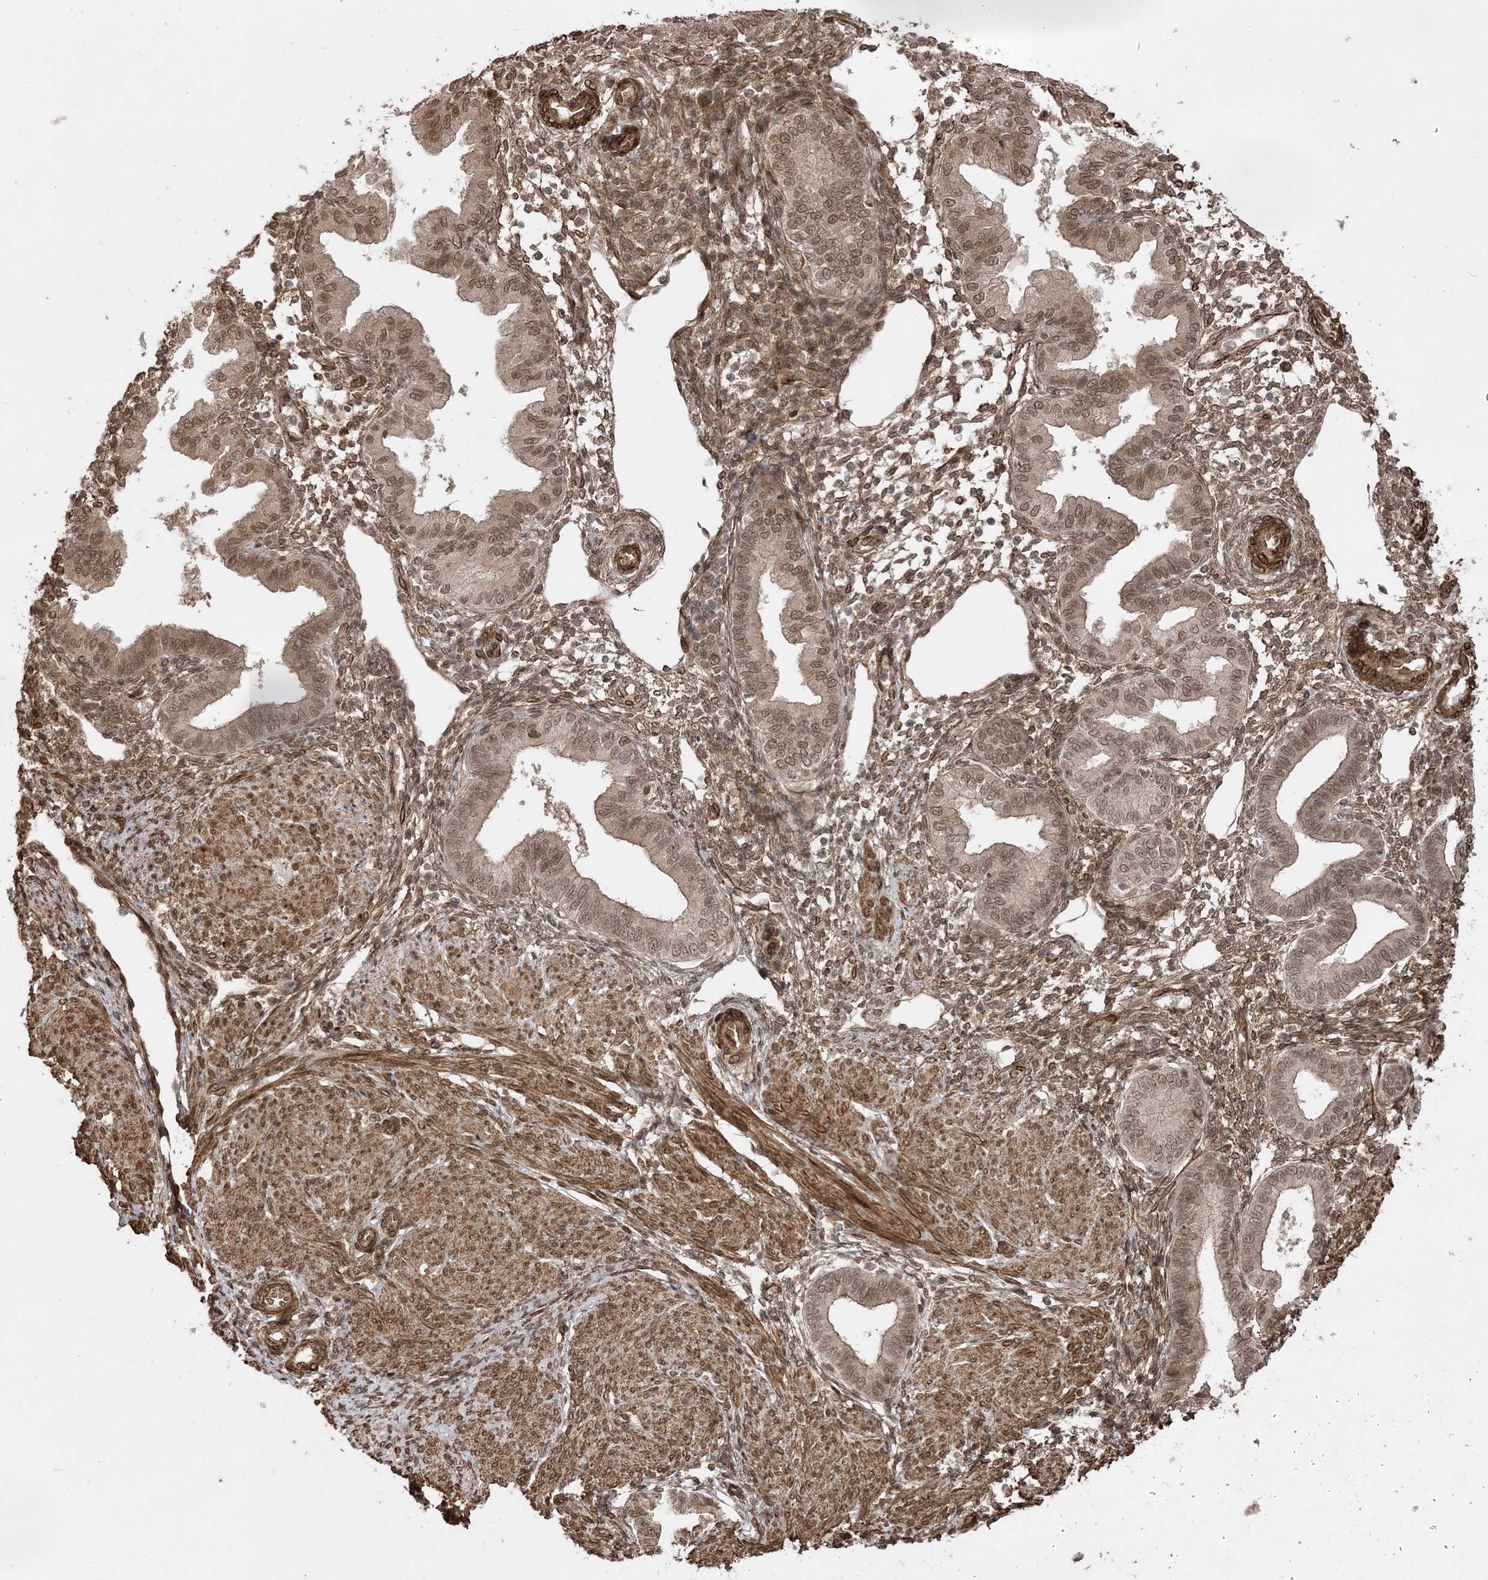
{"staining": {"intensity": "moderate", "quantity": ">75%", "location": "cytoplasmic/membranous,nuclear"}, "tissue": "endometrium", "cell_type": "Cells in endometrial stroma", "image_type": "normal", "snomed": [{"axis": "morphology", "description": "Normal tissue, NOS"}, {"axis": "topography", "description": "Endometrium"}], "caption": "A medium amount of moderate cytoplasmic/membranous,nuclear positivity is present in approximately >75% of cells in endometrial stroma in benign endometrium. The protein of interest is stained brown, and the nuclei are stained in blue (DAB IHC with brightfield microscopy, high magnification).", "gene": "ETAA1", "patient": {"sex": "female", "age": 53}}